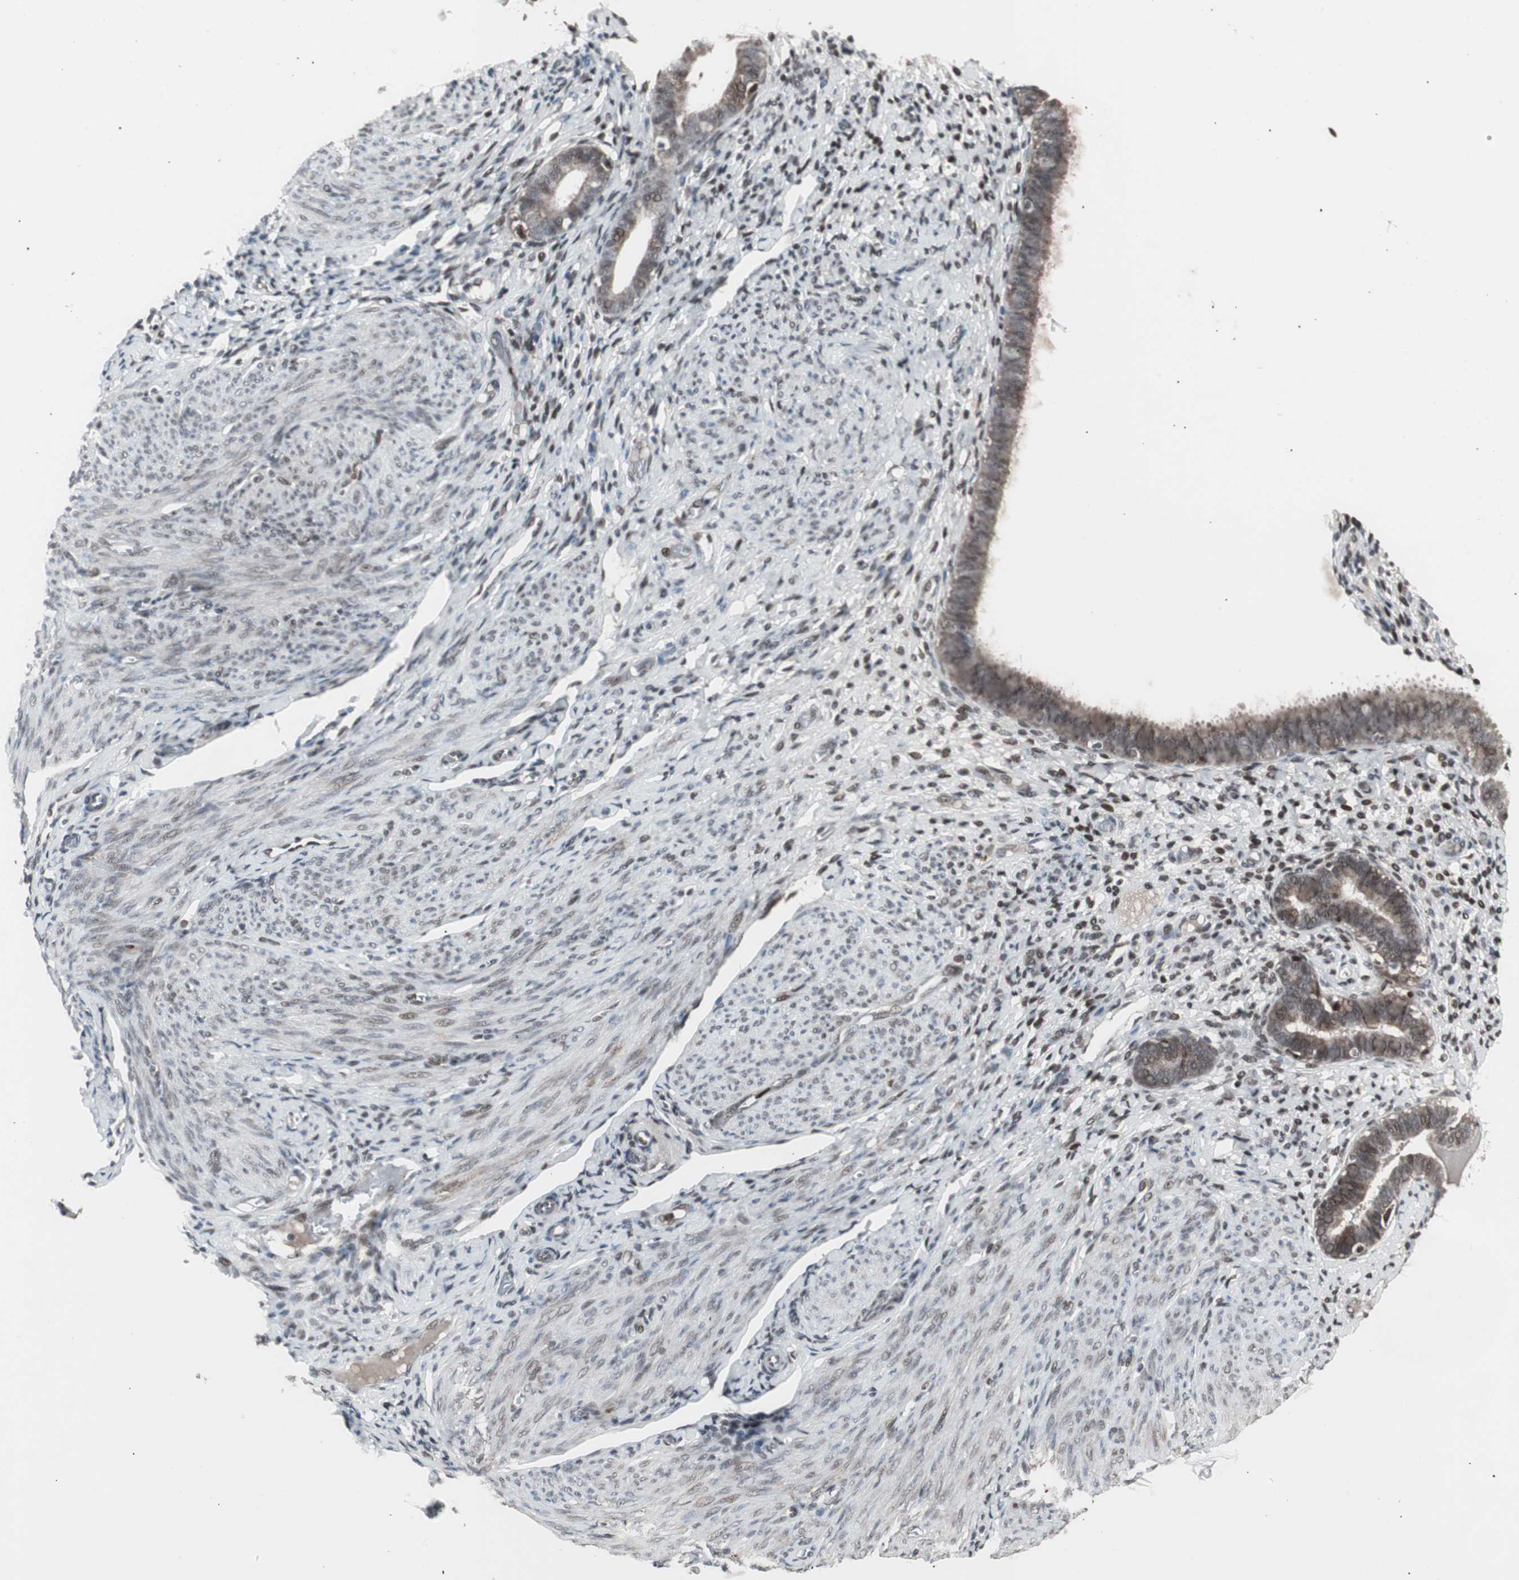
{"staining": {"intensity": "weak", "quantity": "25%-75%", "location": "nuclear"}, "tissue": "endometrium", "cell_type": "Cells in endometrial stroma", "image_type": "normal", "snomed": [{"axis": "morphology", "description": "Normal tissue, NOS"}, {"axis": "topography", "description": "Endometrium"}], "caption": "Protein staining demonstrates weak nuclear positivity in about 25%-75% of cells in endometrial stroma in benign endometrium.", "gene": "RXRA", "patient": {"sex": "female", "age": 61}}